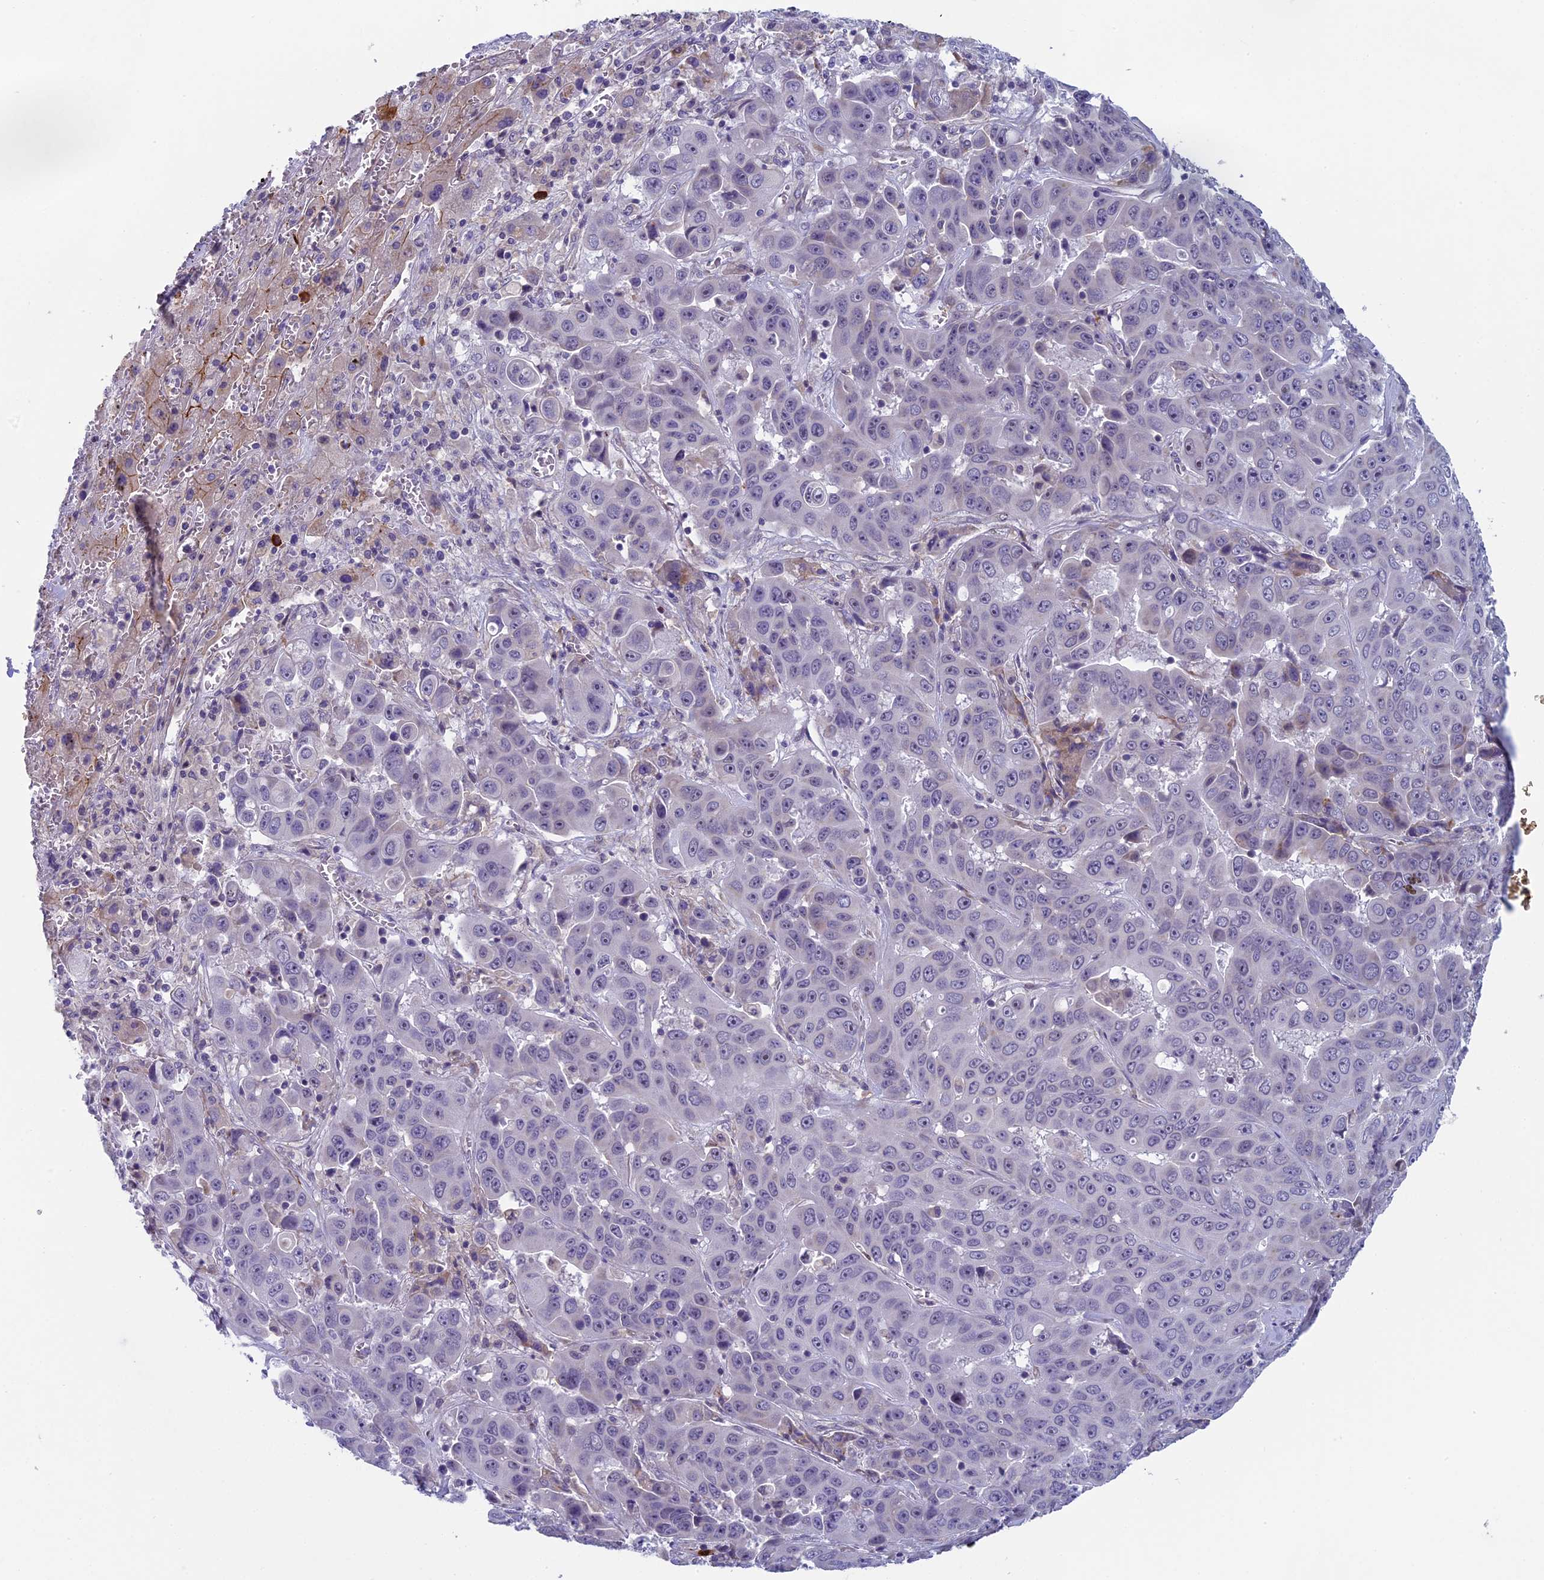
{"staining": {"intensity": "negative", "quantity": "none", "location": "none"}, "tissue": "liver cancer", "cell_type": "Tumor cells", "image_type": "cancer", "snomed": [{"axis": "morphology", "description": "Cholangiocarcinoma"}, {"axis": "topography", "description": "Liver"}], "caption": "IHC image of neoplastic tissue: human liver cancer (cholangiocarcinoma) stained with DAB exhibits no significant protein staining in tumor cells.", "gene": "CNEP1R1", "patient": {"sex": "female", "age": 52}}